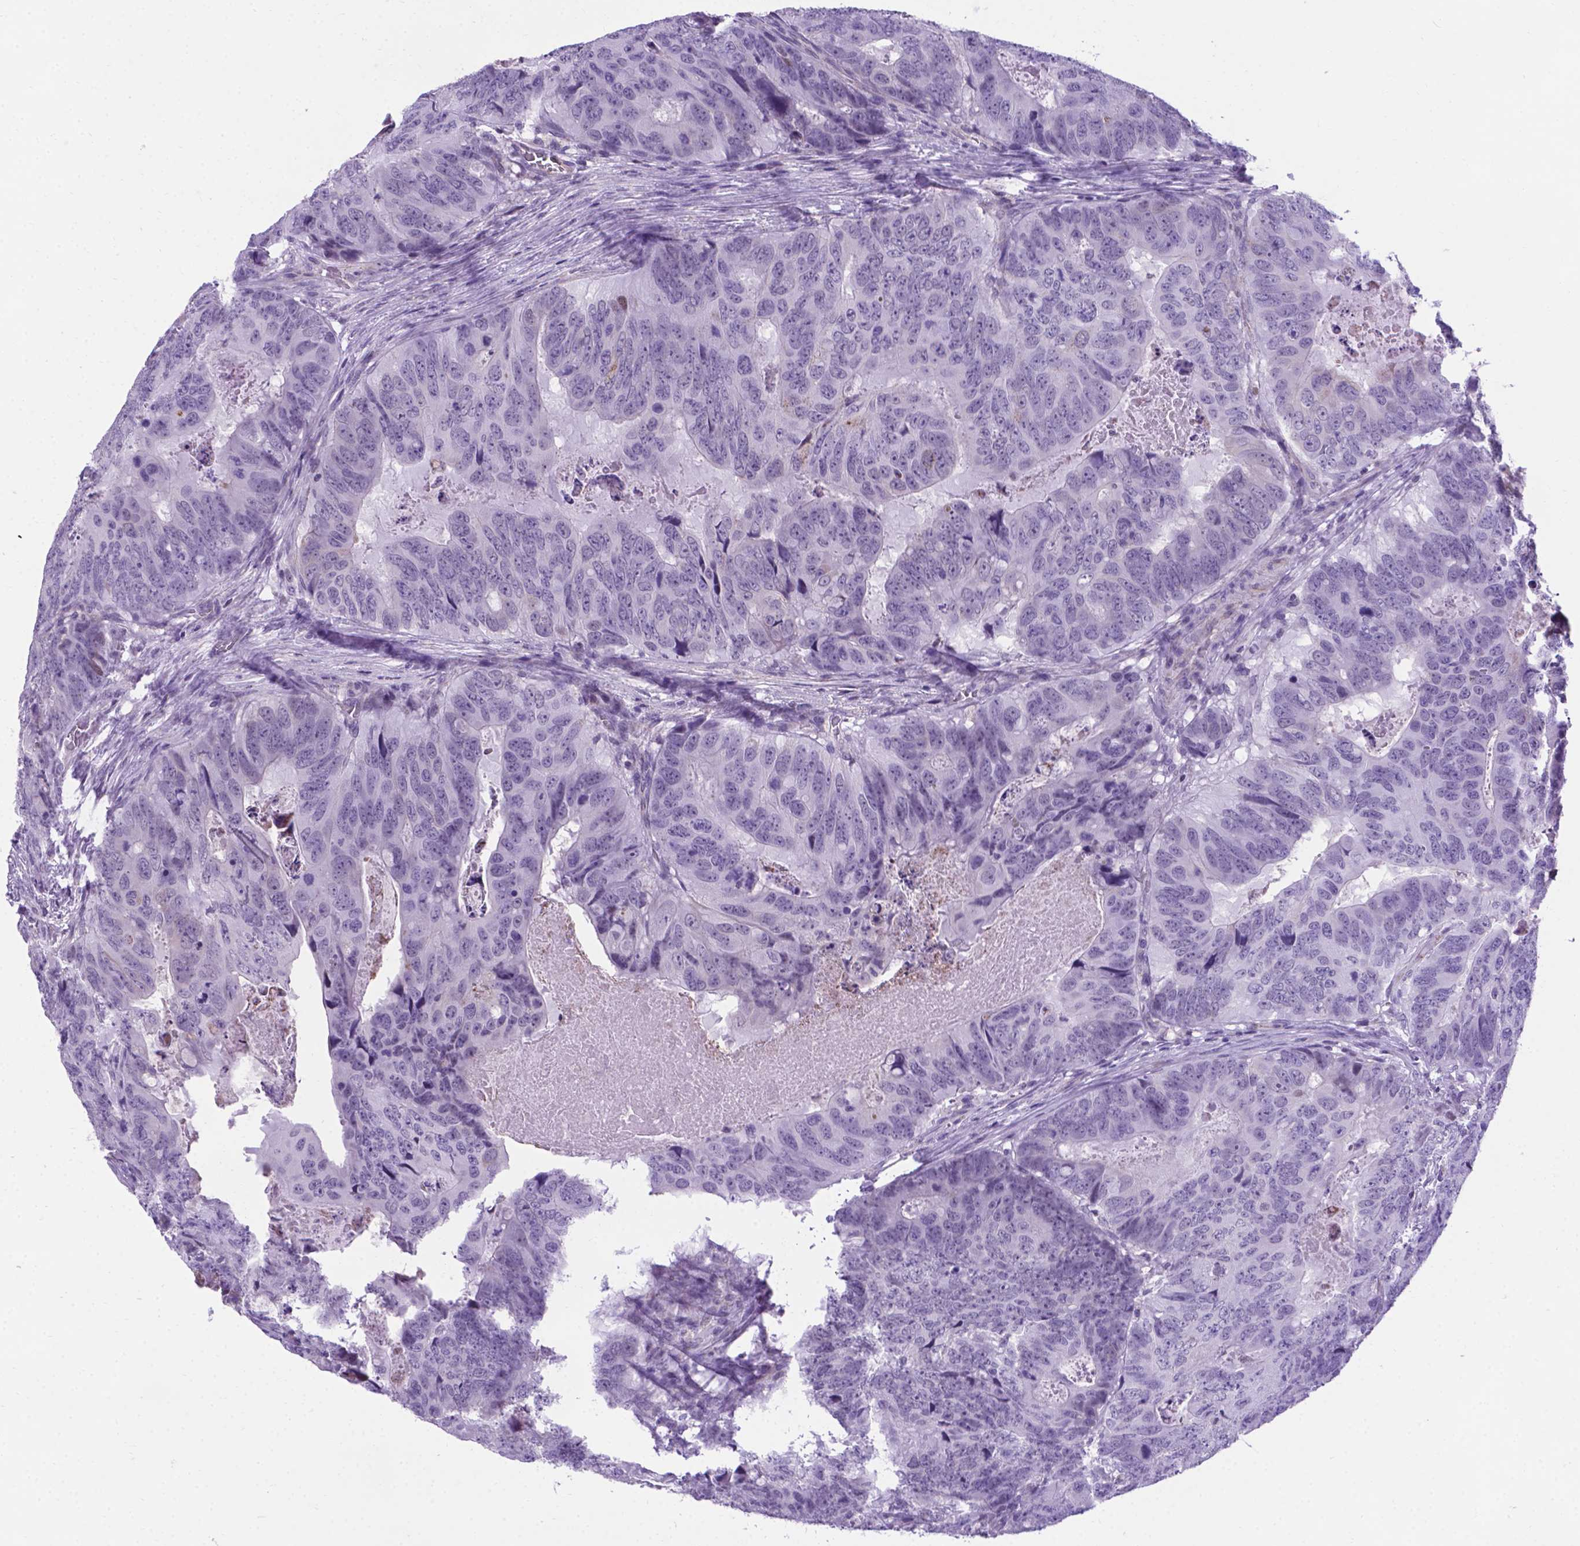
{"staining": {"intensity": "negative", "quantity": "none", "location": "none"}, "tissue": "colorectal cancer", "cell_type": "Tumor cells", "image_type": "cancer", "snomed": [{"axis": "morphology", "description": "Adenocarcinoma, NOS"}, {"axis": "topography", "description": "Colon"}], "caption": "An immunohistochemistry (IHC) photomicrograph of colorectal adenocarcinoma is shown. There is no staining in tumor cells of colorectal adenocarcinoma.", "gene": "POU3F3", "patient": {"sex": "male", "age": 79}}